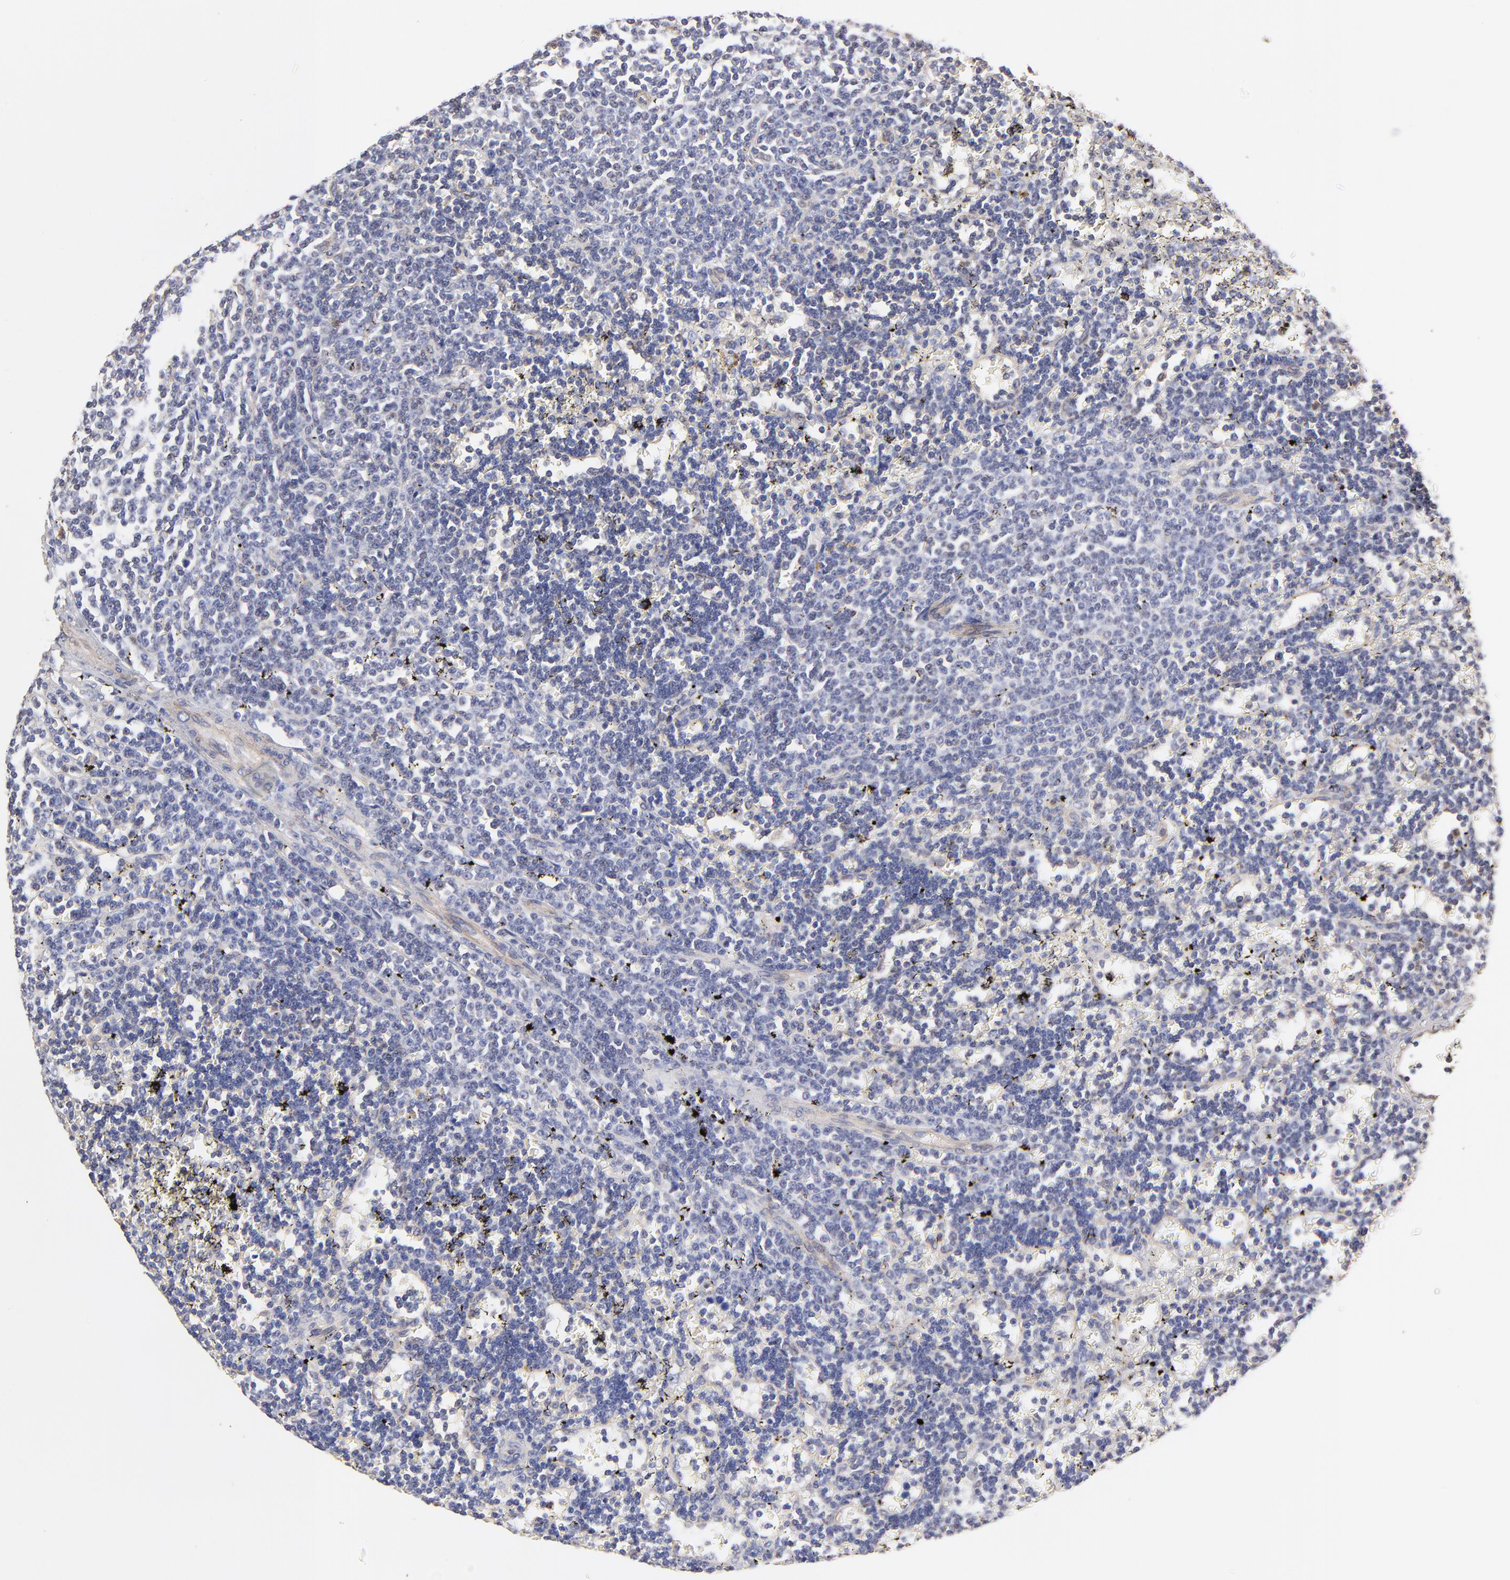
{"staining": {"intensity": "negative", "quantity": "none", "location": "none"}, "tissue": "lymphoma", "cell_type": "Tumor cells", "image_type": "cancer", "snomed": [{"axis": "morphology", "description": "Malignant lymphoma, non-Hodgkin's type, Low grade"}, {"axis": "topography", "description": "Spleen"}], "caption": "A photomicrograph of human lymphoma is negative for staining in tumor cells.", "gene": "LRCH2", "patient": {"sex": "male", "age": 60}}